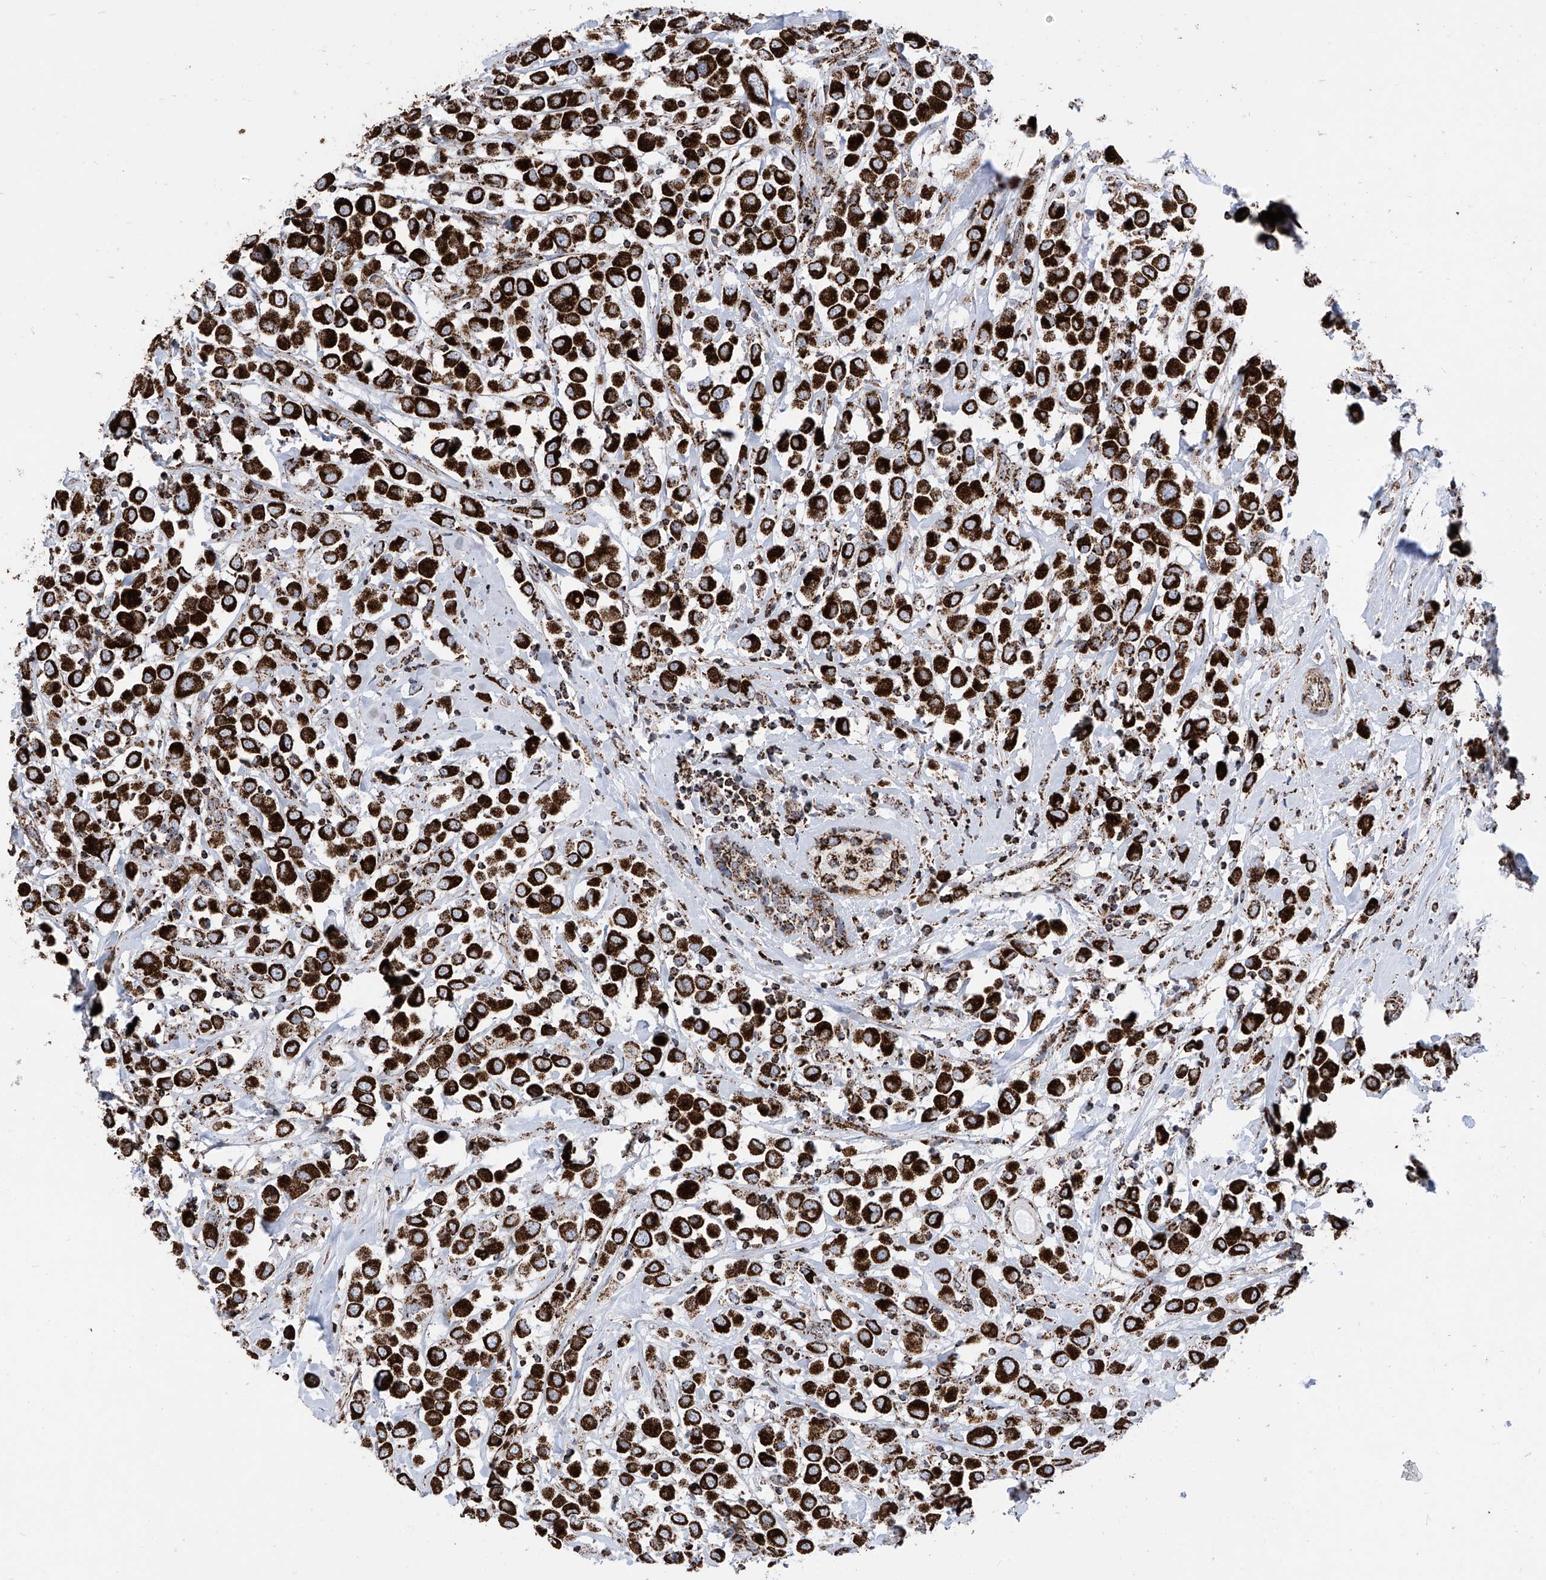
{"staining": {"intensity": "strong", "quantity": ">75%", "location": "cytoplasmic/membranous"}, "tissue": "breast cancer", "cell_type": "Tumor cells", "image_type": "cancer", "snomed": [{"axis": "morphology", "description": "Duct carcinoma"}, {"axis": "topography", "description": "Breast"}], "caption": "Immunohistochemistry (IHC) image of human breast cancer (invasive ductal carcinoma) stained for a protein (brown), which shows high levels of strong cytoplasmic/membranous expression in approximately >75% of tumor cells.", "gene": "COX5B", "patient": {"sex": "female", "age": 61}}